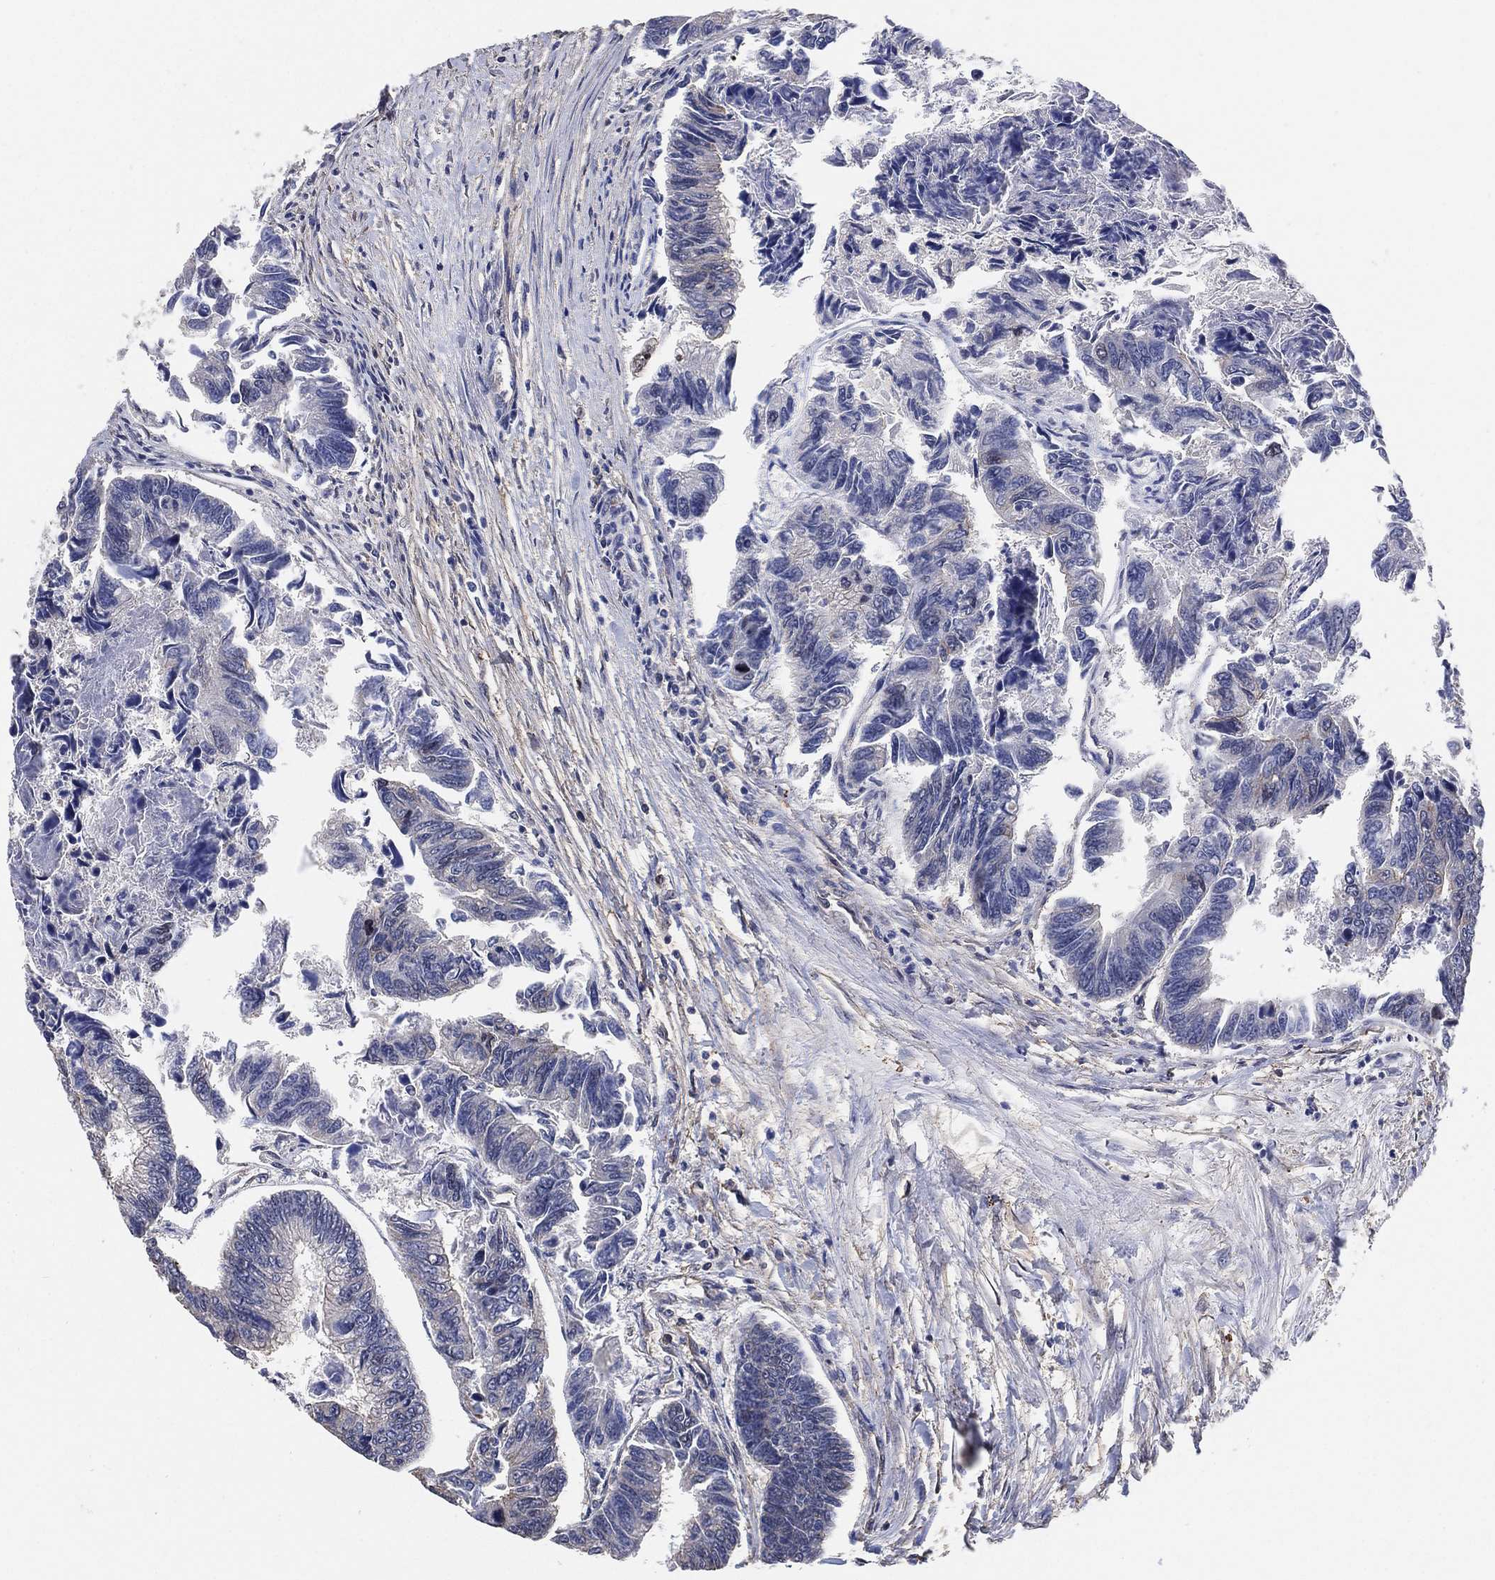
{"staining": {"intensity": "negative", "quantity": "none", "location": "none"}, "tissue": "colorectal cancer", "cell_type": "Tumor cells", "image_type": "cancer", "snomed": [{"axis": "morphology", "description": "Adenocarcinoma, NOS"}, {"axis": "topography", "description": "Colon"}], "caption": "DAB immunohistochemical staining of colorectal cancer demonstrates no significant staining in tumor cells.", "gene": "KLK5", "patient": {"sex": "female", "age": 65}}